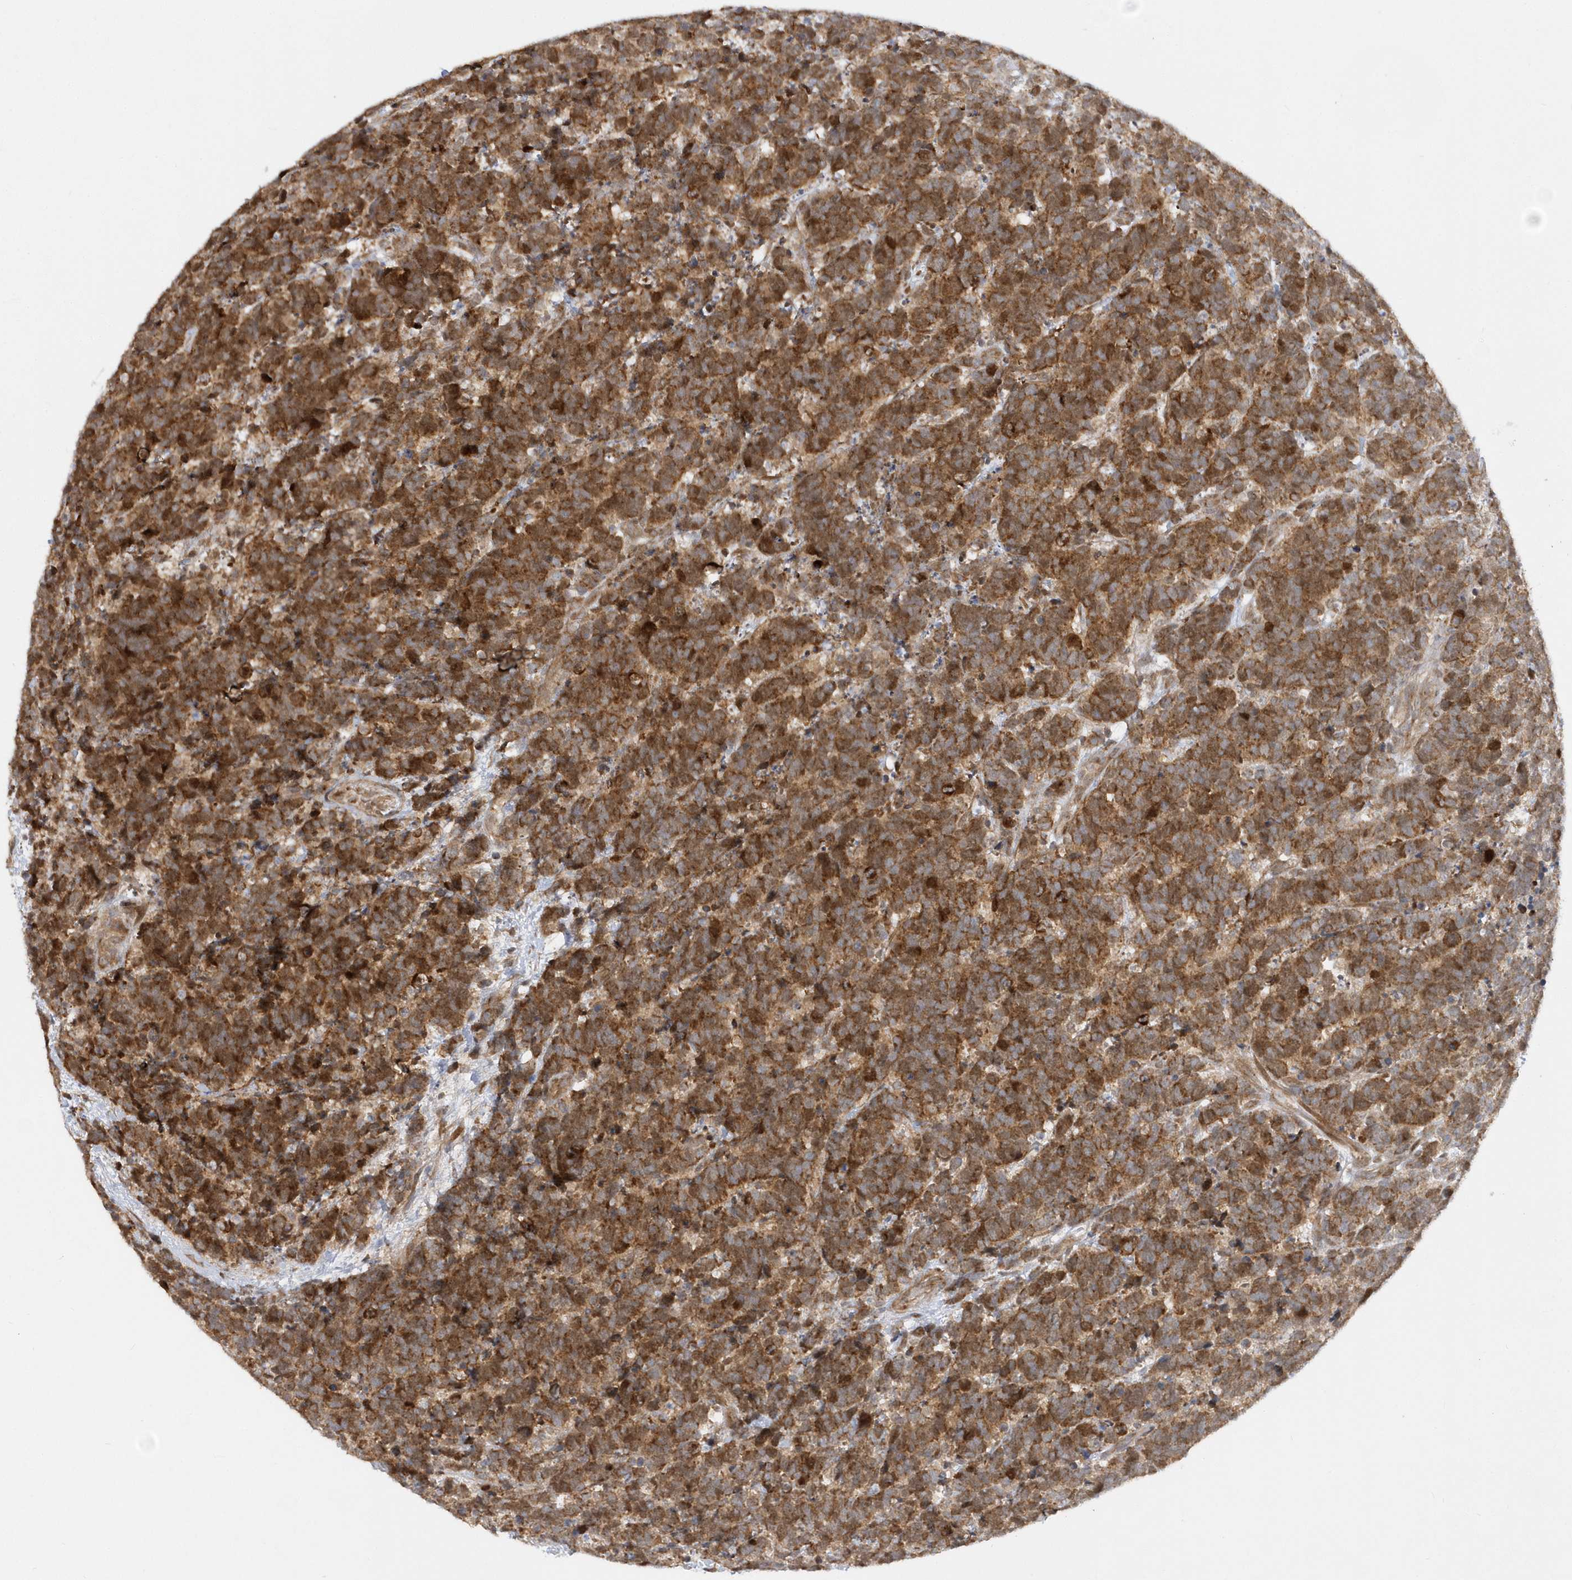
{"staining": {"intensity": "strong", "quantity": ">75%", "location": "cytoplasmic/membranous"}, "tissue": "carcinoid", "cell_type": "Tumor cells", "image_type": "cancer", "snomed": [{"axis": "morphology", "description": "Carcinoma, NOS"}, {"axis": "morphology", "description": "Carcinoid, malignant, NOS"}, {"axis": "topography", "description": "Urinary bladder"}], "caption": "Immunohistochemical staining of human carcinoma demonstrates high levels of strong cytoplasmic/membranous positivity in approximately >75% of tumor cells. Using DAB (3,3'-diaminobenzidine) (brown) and hematoxylin (blue) stains, captured at high magnification using brightfield microscopy.", "gene": "MXI1", "patient": {"sex": "male", "age": 57}}